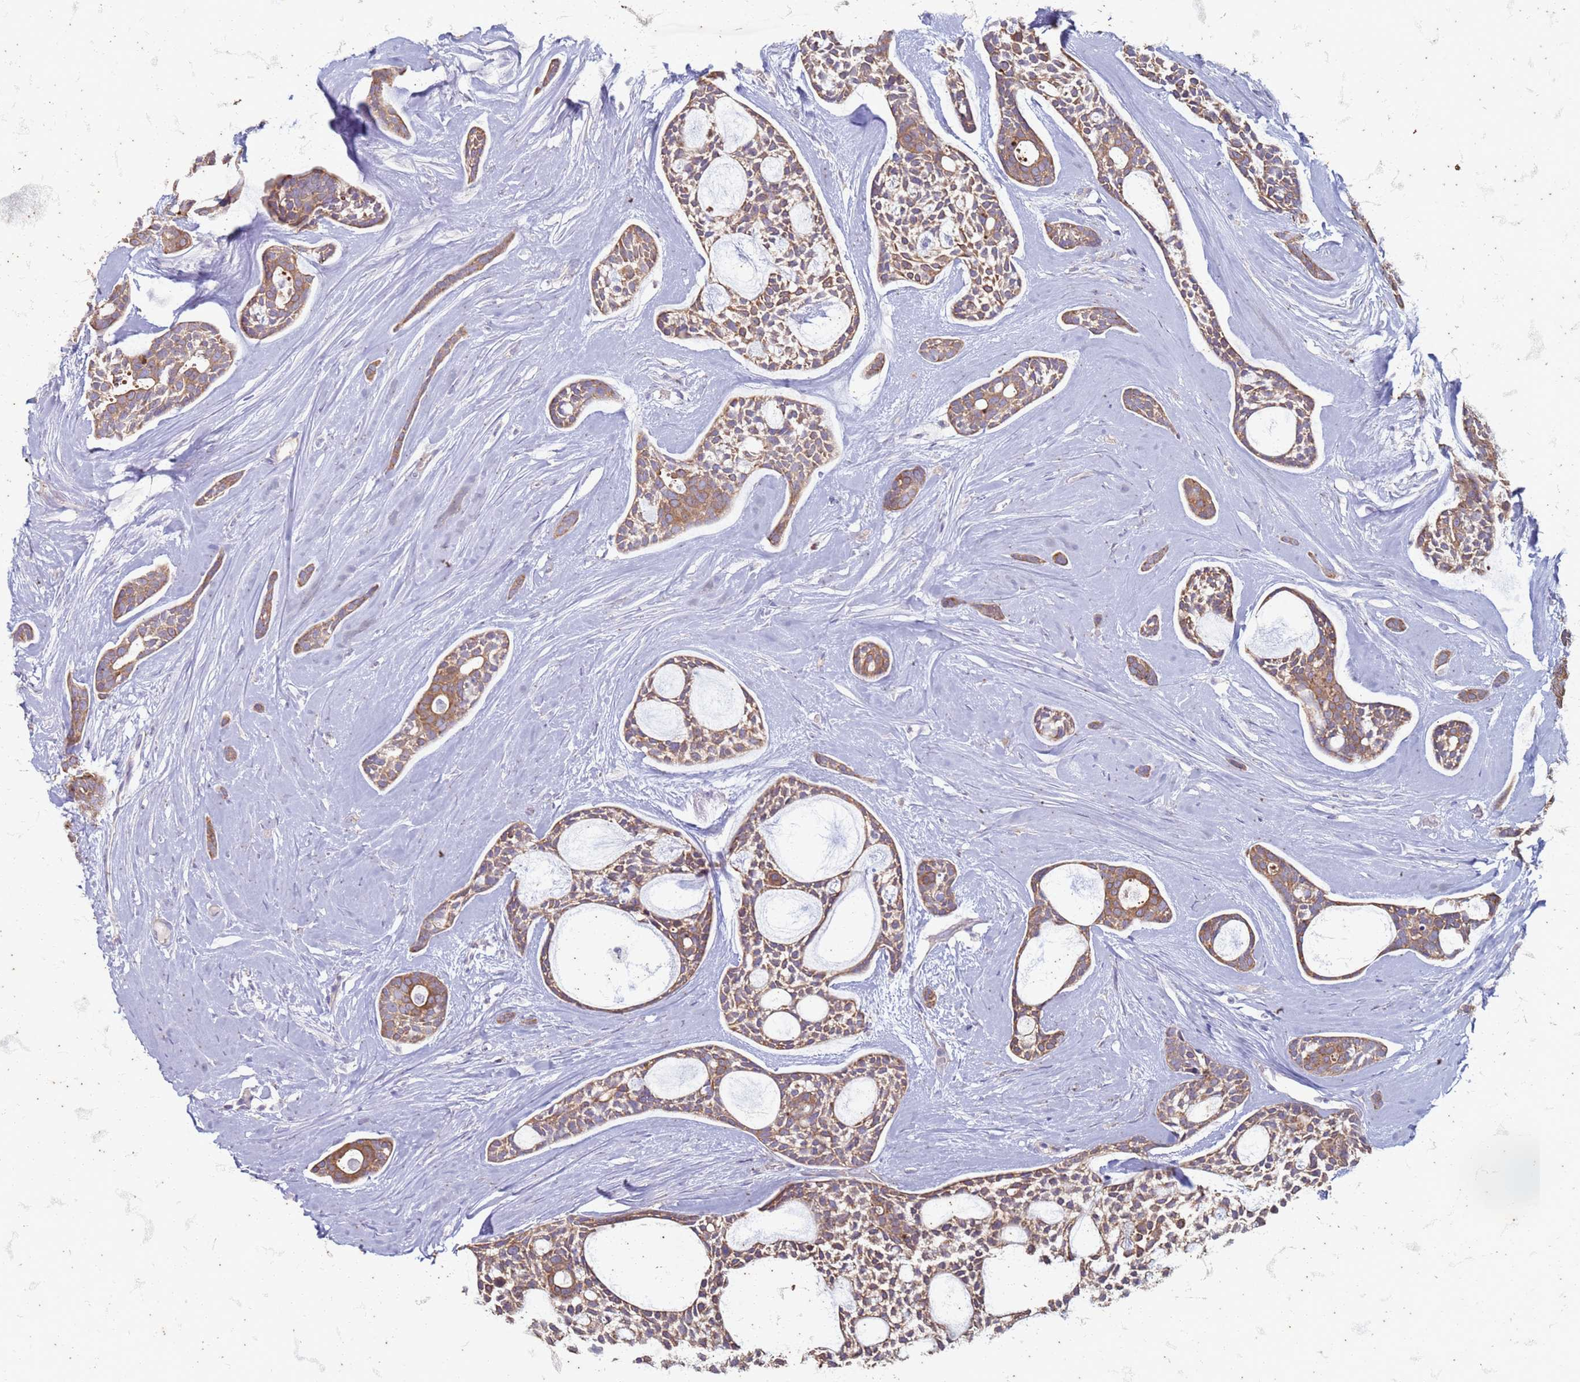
{"staining": {"intensity": "moderate", "quantity": ">75%", "location": "cytoplasmic/membranous"}, "tissue": "head and neck cancer", "cell_type": "Tumor cells", "image_type": "cancer", "snomed": [{"axis": "morphology", "description": "Adenocarcinoma, NOS"}, {"axis": "topography", "description": "Subcutis"}, {"axis": "topography", "description": "Head-Neck"}], "caption": "This is a histology image of immunohistochemistry (IHC) staining of head and neck cancer (adenocarcinoma), which shows moderate staining in the cytoplasmic/membranous of tumor cells.", "gene": "SUCO", "patient": {"sex": "female", "age": 73}}